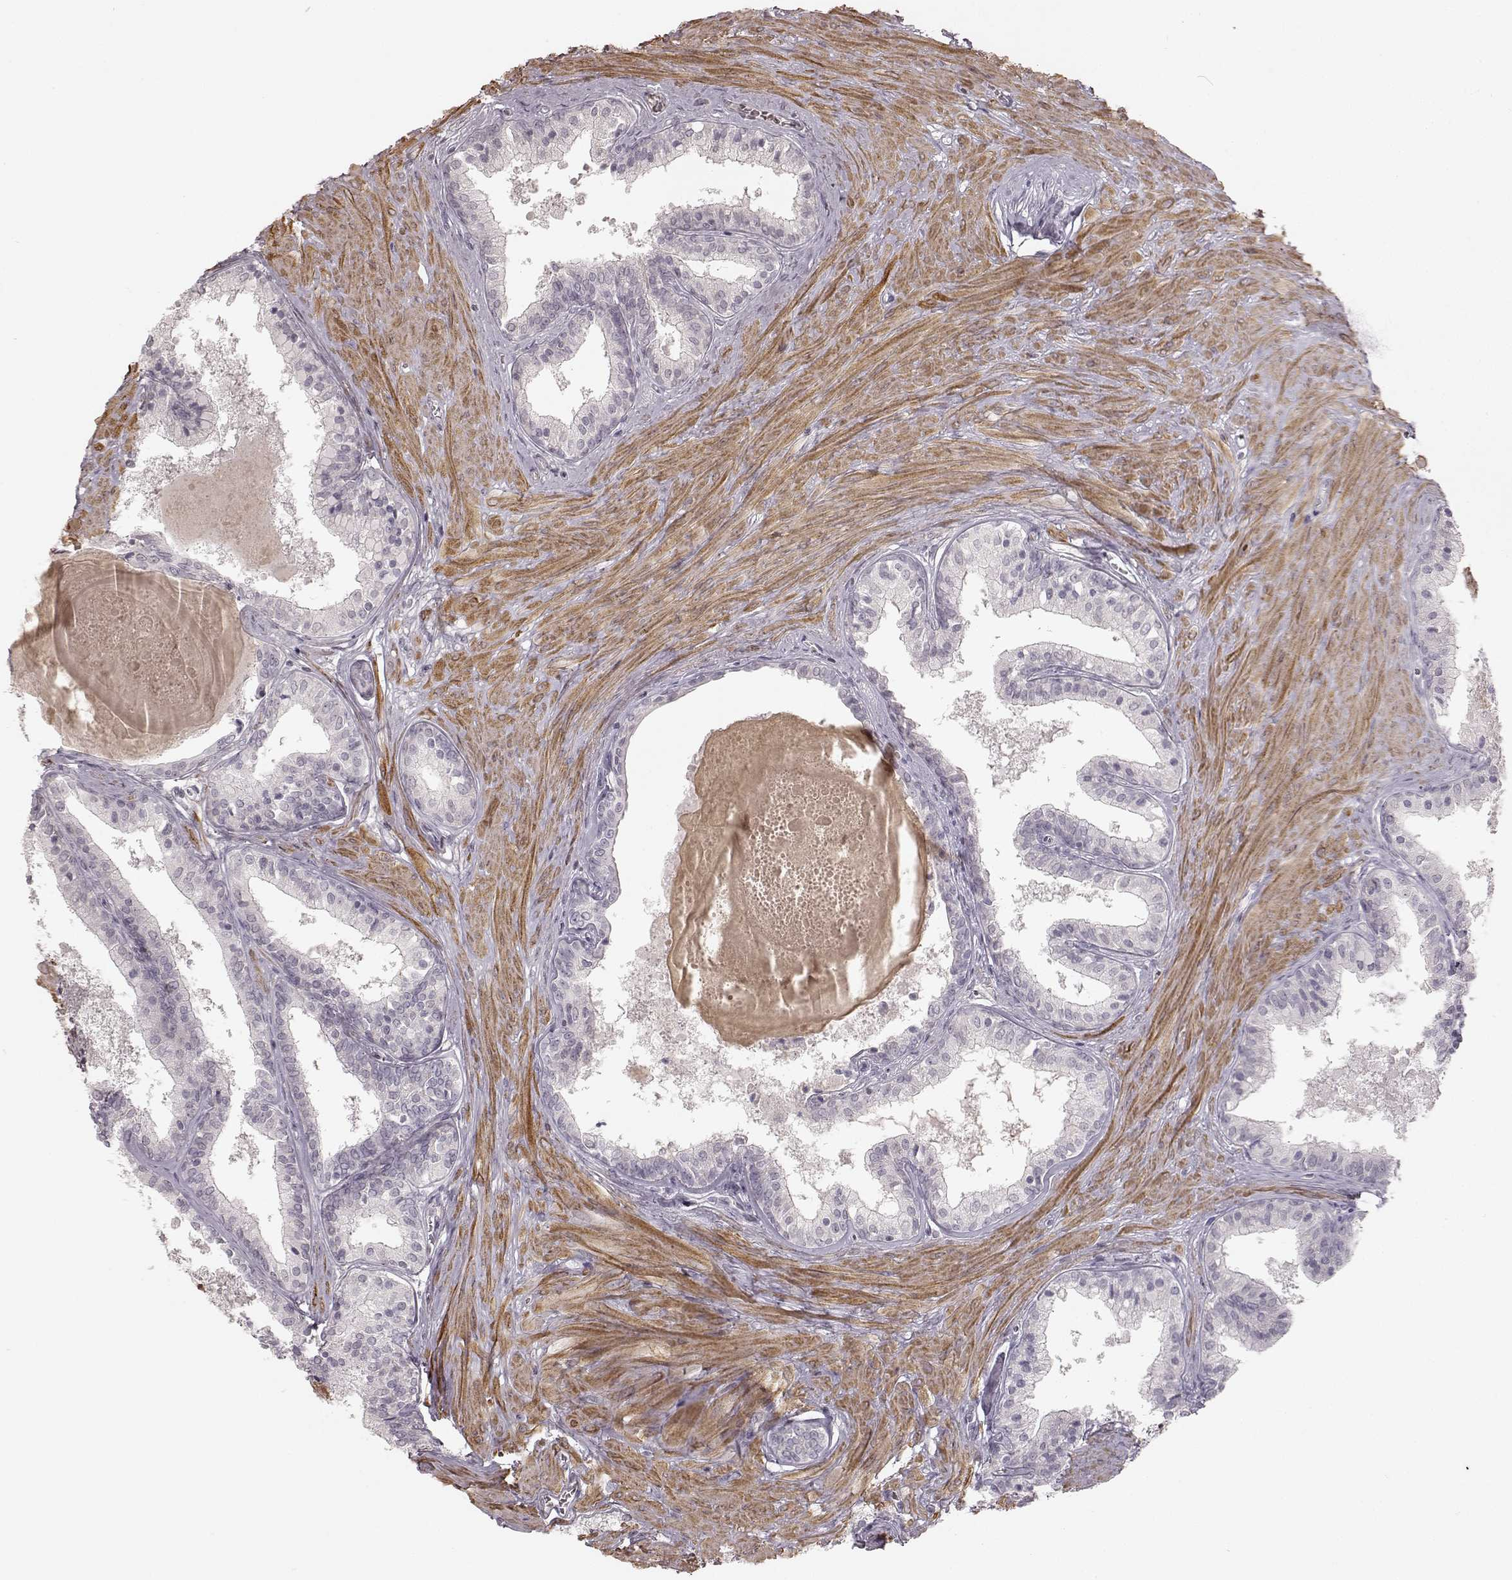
{"staining": {"intensity": "negative", "quantity": "none", "location": "none"}, "tissue": "prostate", "cell_type": "Glandular cells", "image_type": "normal", "snomed": [{"axis": "morphology", "description": "Normal tissue, NOS"}, {"axis": "topography", "description": "Prostate"}], "caption": "There is no significant expression in glandular cells of prostate. Nuclei are stained in blue.", "gene": "PRLHR", "patient": {"sex": "male", "age": 61}}